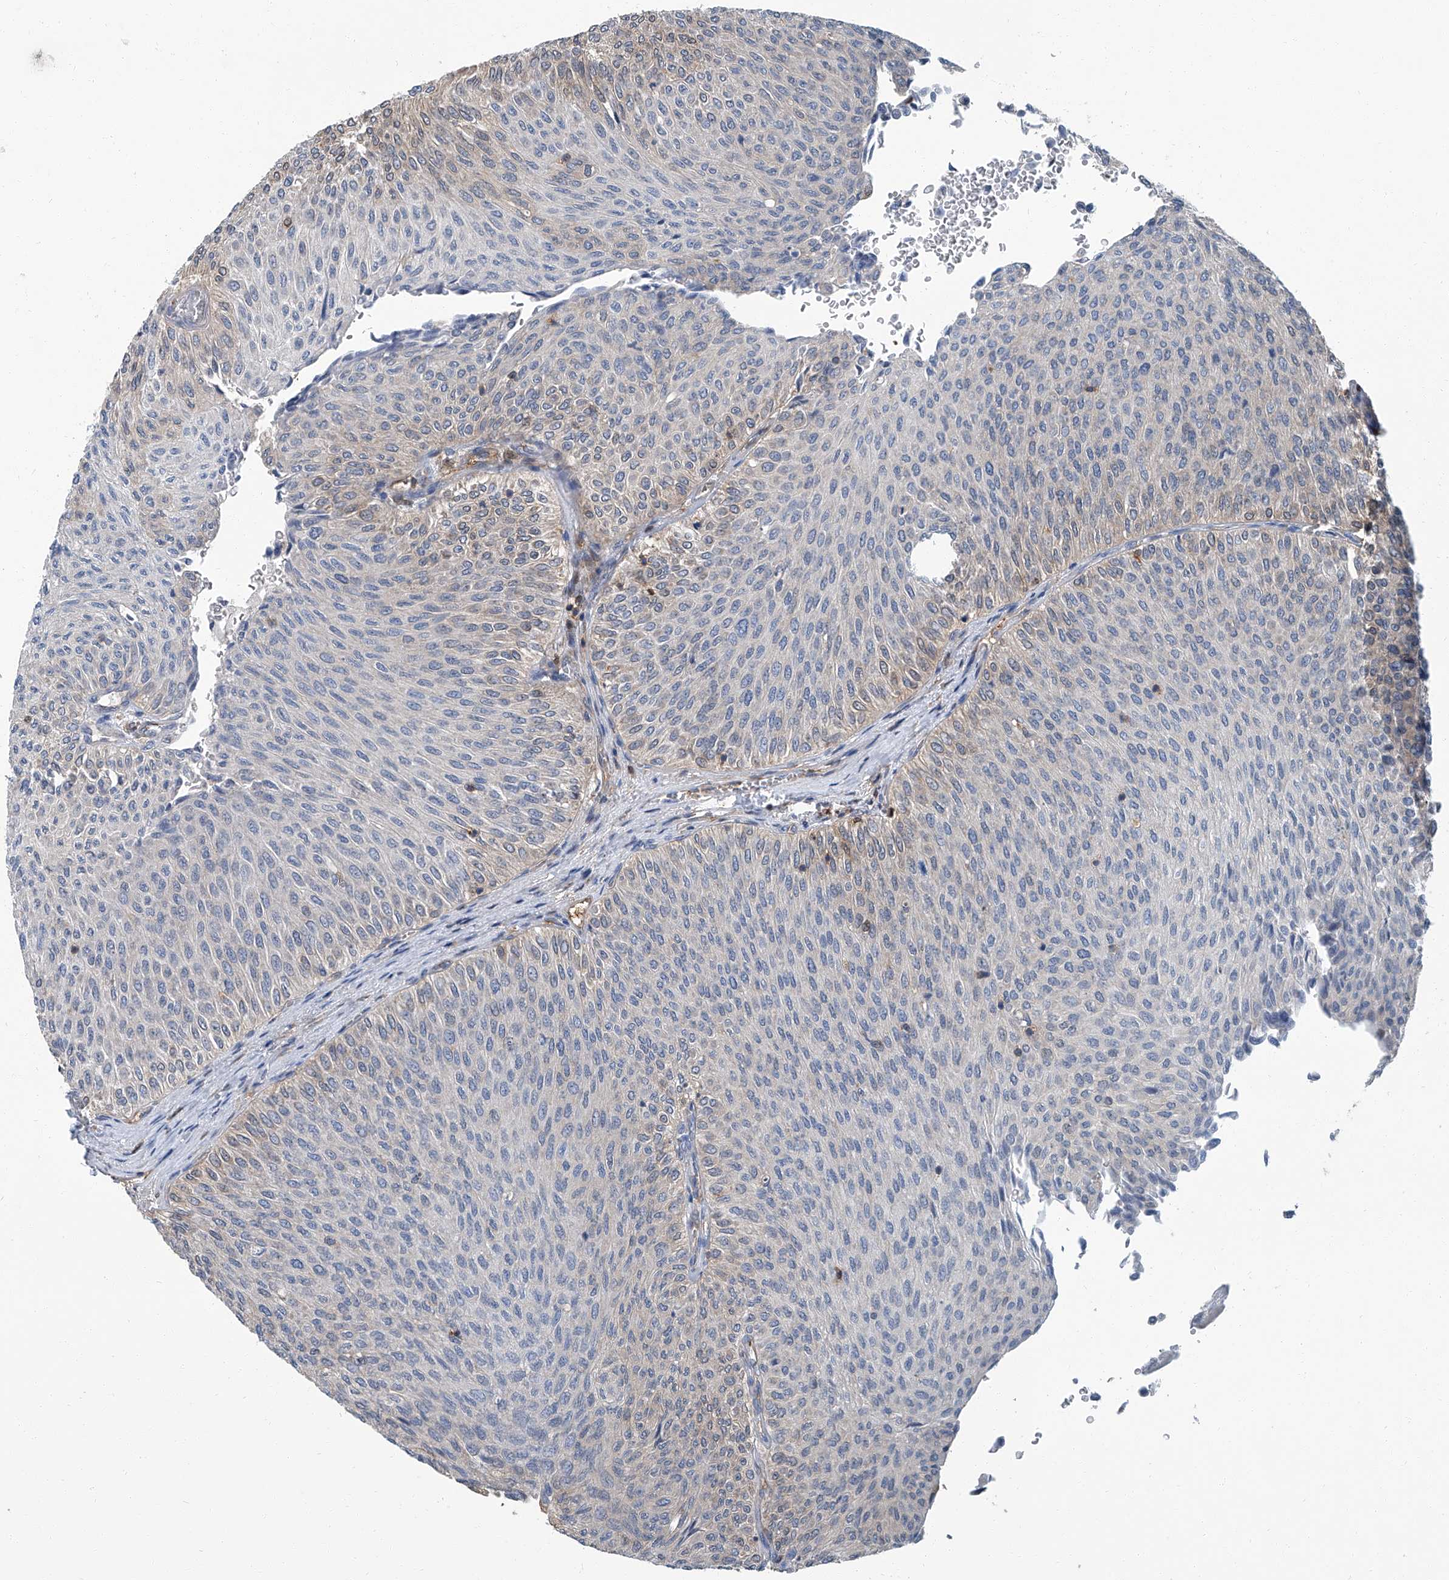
{"staining": {"intensity": "weak", "quantity": "25%-75%", "location": "cytoplasmic/membranous,nuclear"}, "tissue": "urothelial cancer", "cell_type": "Tumor cells", "image_type": "cancer", "snomed": [{"axis": "morphology", "description": "Urothelial carcinoma, Low grade"}, {"axis": "topography", "description": "Urinary bladder"}], "caption": "A histopathology image of human urothelial cancer stained for a protein shows weak cytoplasmic/membranous and nuclear brown staining in tumor cells.", "gene": "PSMB10", "patient": {"sex": "male", "age": 78}}